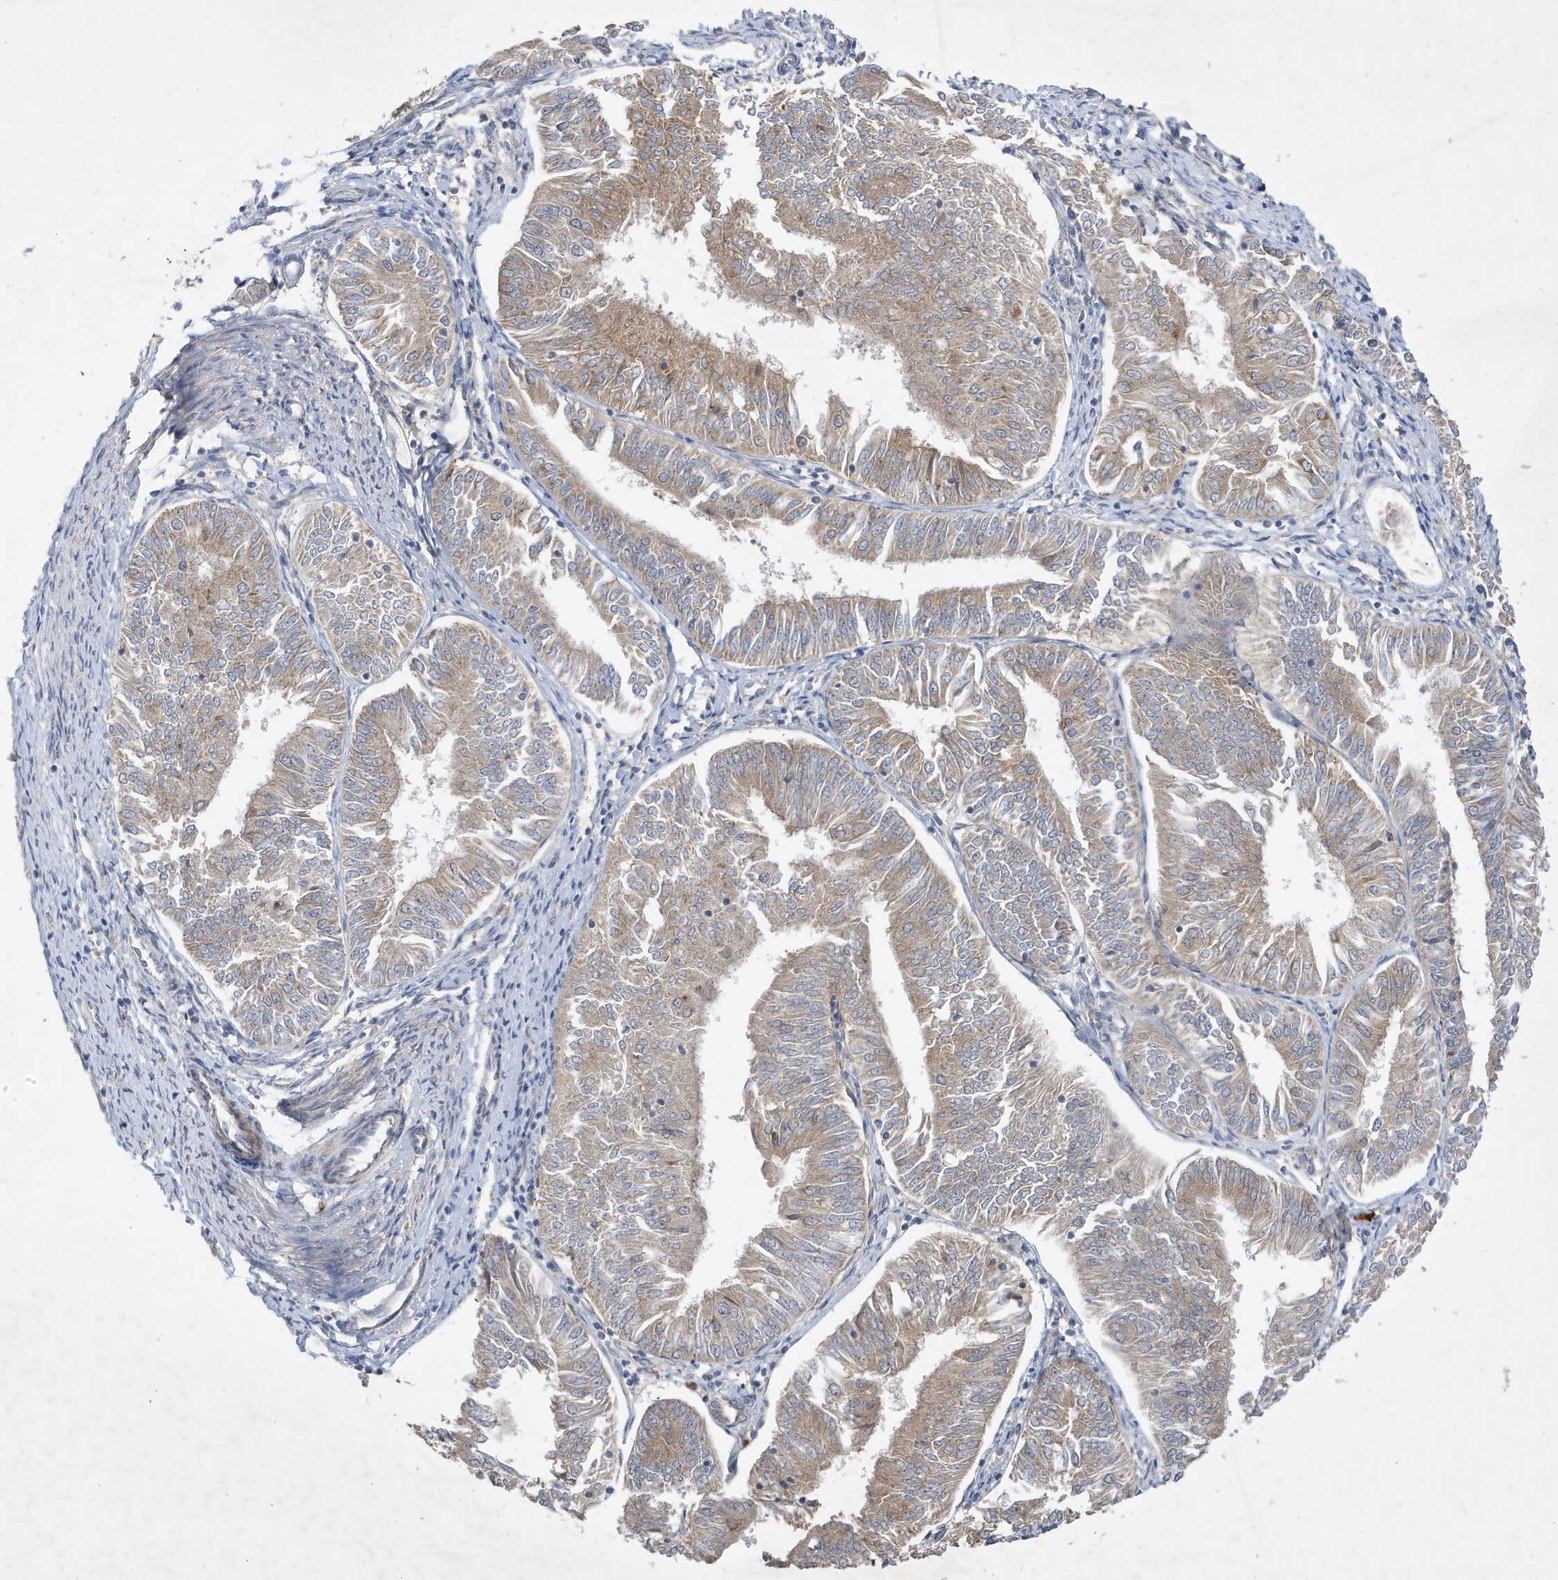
{"staining": {"intensity": "weak", "quantity": ">75%", "location": "cytoplasmic/membranous"}, "tissue": "endometrial cancer", "cell_type": "Tumor cells", "image_type": "cancer", "snomed": [{"axis": "morphology", "description": "Adenocarcinoma, NOS"}, {"axis": "topography", "description": "Endometrium"}], "caption": "IHC (DAB) staining of human endometrial cancer (adenocarcinoma) reveals weak cytoplasmic/membranous protein staining in about >75% of tumor cells. (DAB (3,3'-diaminobenzidine) IHC with brightfield microscopy, high magnification).", "gene": "LAPTM4A", "patient": {"sex": "female", "age": 58}}